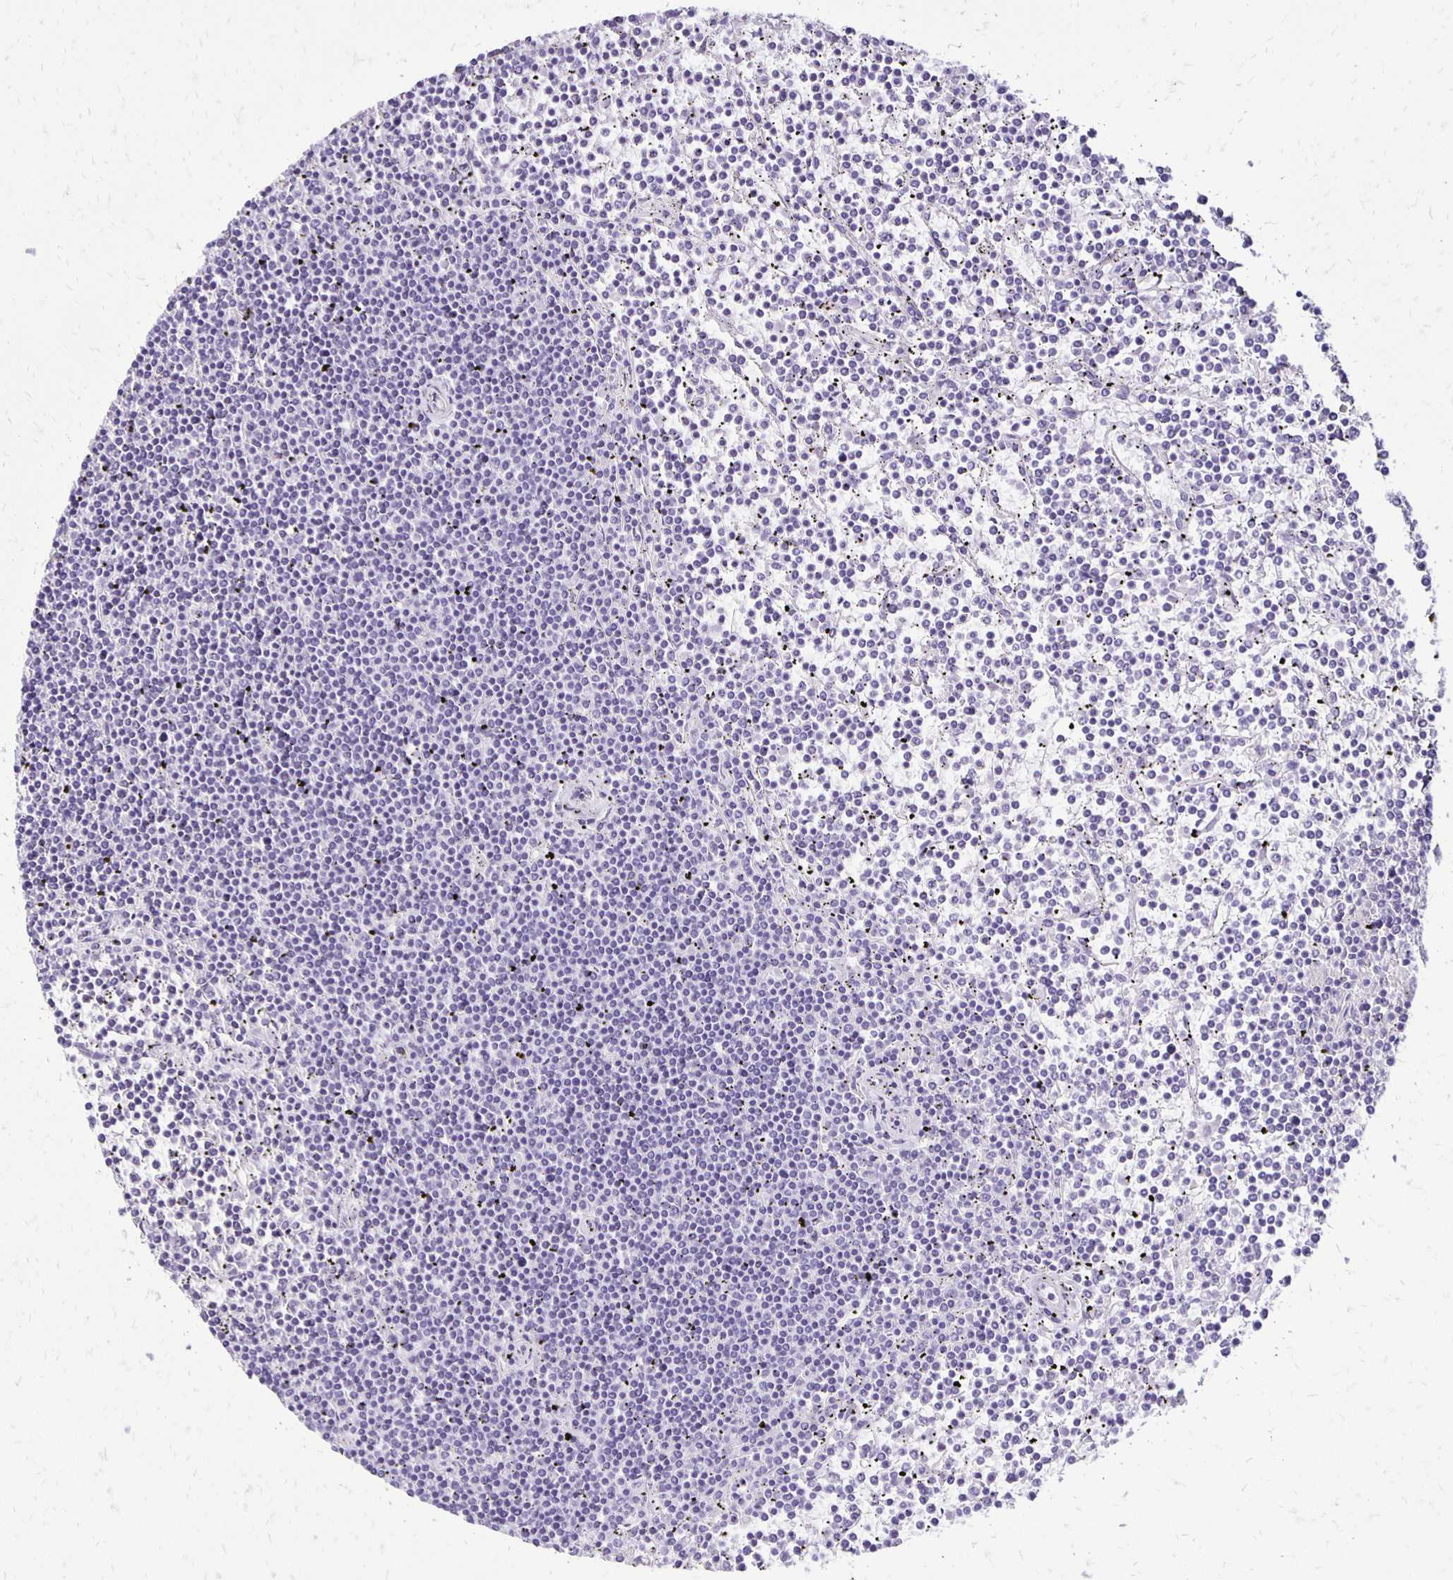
{"staining": {"intensity": "negative", "quantity": "none", "location": "none"}, "tissue": "lymphoma", "cell_type": "Tumor cells", "image_type": "cancer", "snomed": [{"axis": "morphology", "description": "Malignant lymphoma, non-Hodgkin's type, Low grade"}, {"axis": "topography", "description": "Spleen"}], "caption": "Human malignant lymphoma, non-Hodgkin's type (low-grade) stained for a protein using immunohistochemistry (IHC) reveals no staining in tumor cells.", "gene": "ANKRD45", "patient": {"sex": "female", "age": 19}}